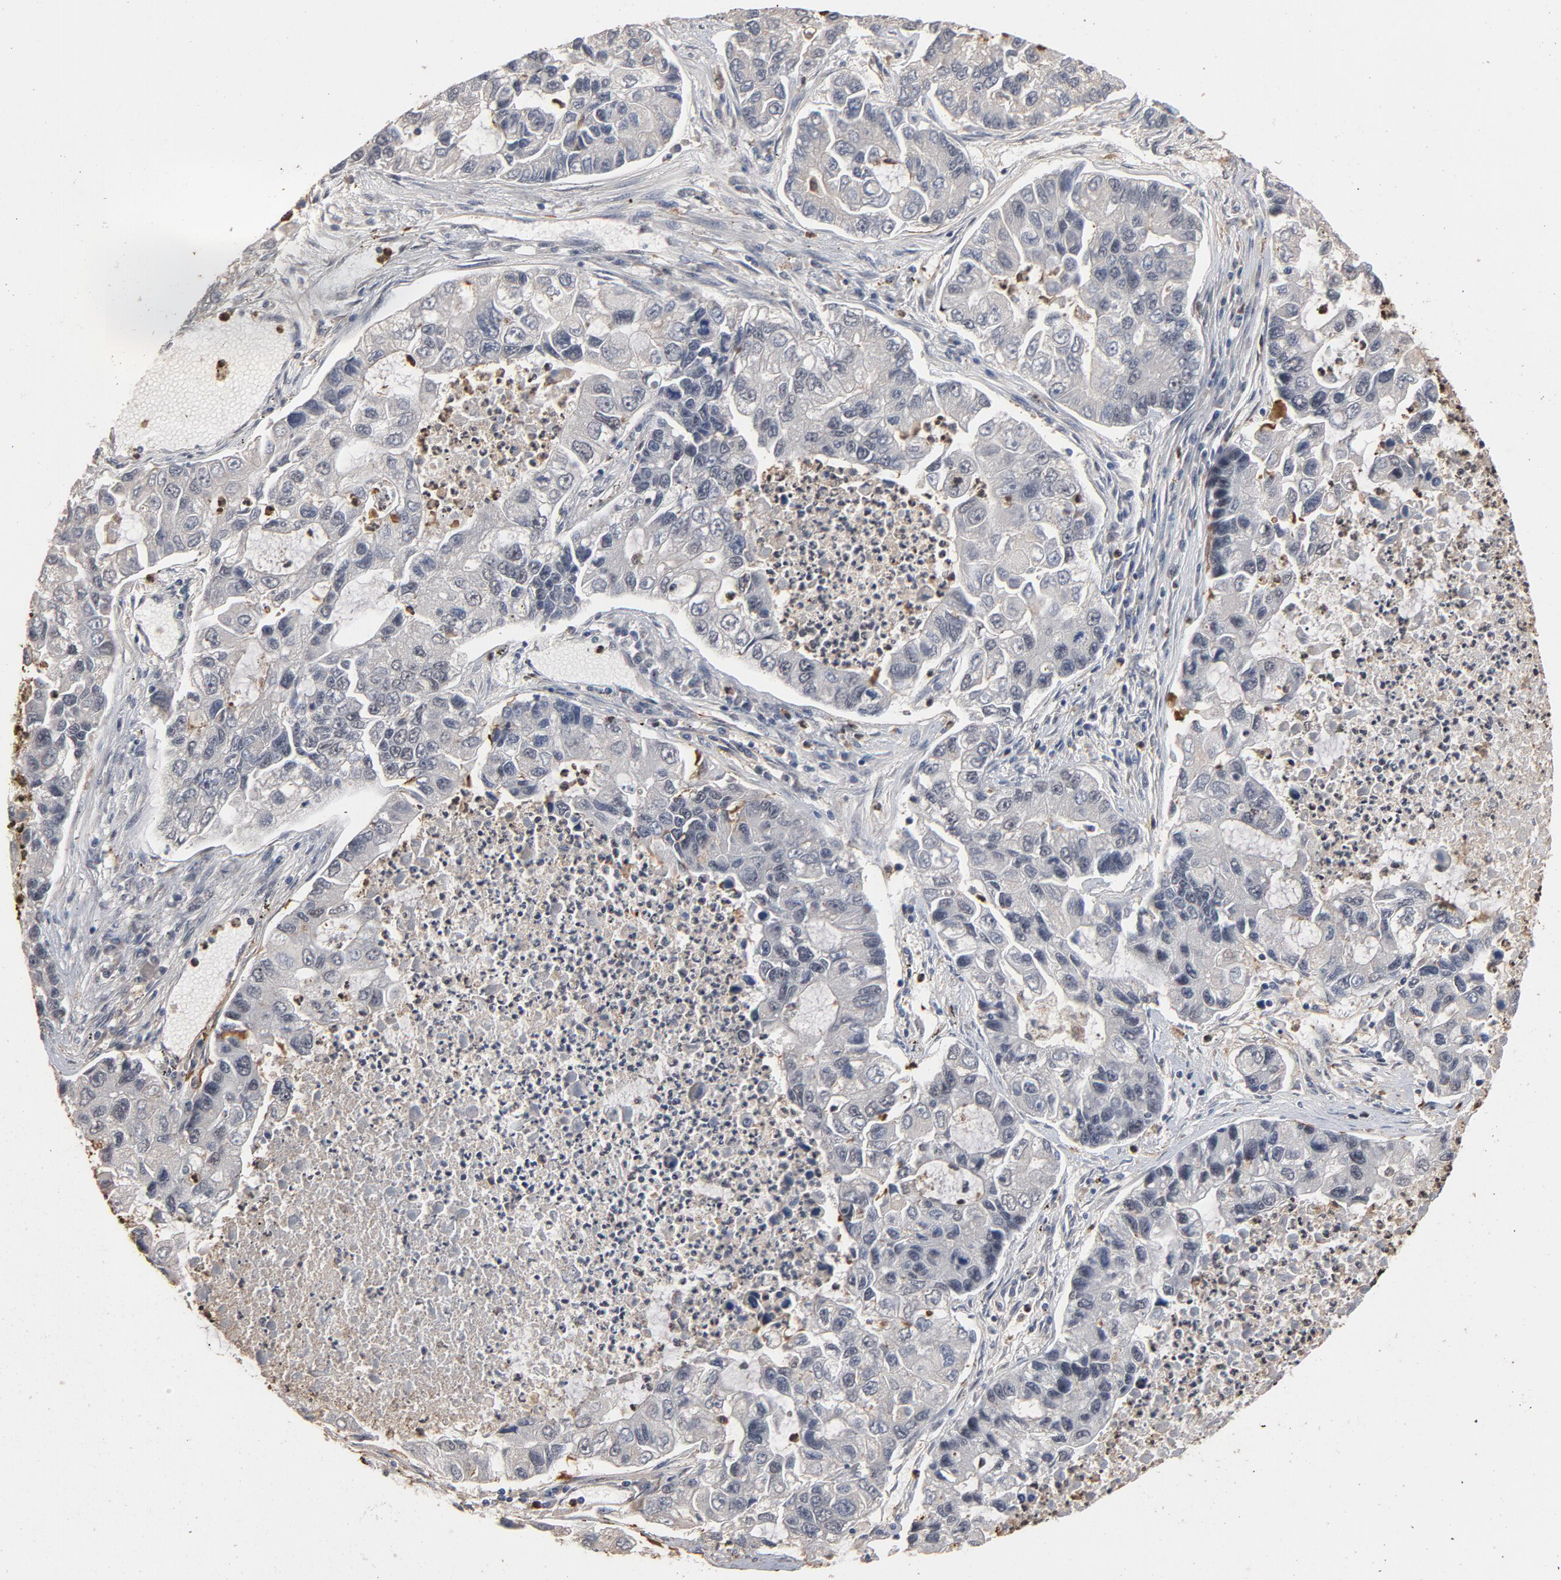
{"staining": {"intensity": "negative", "quantity": "none", "location": "none"}, "tissue": "lung cancer", "cell_type": "Tumor cells", "image_type": "cancer", "snomed": [{"axis": "morphology", "description": "Adenocarcinoma, NOS"}, {"axis": "topography", "description": "Lung"}], "caption": "There is no significant staining in tumor cells of lung cancer (adenocarcinoma). (DAB IHC visualized using brightfield microscopy, high magnification).", "gene": "RTL5", "patient": {"sex": "female", "age": 51}}